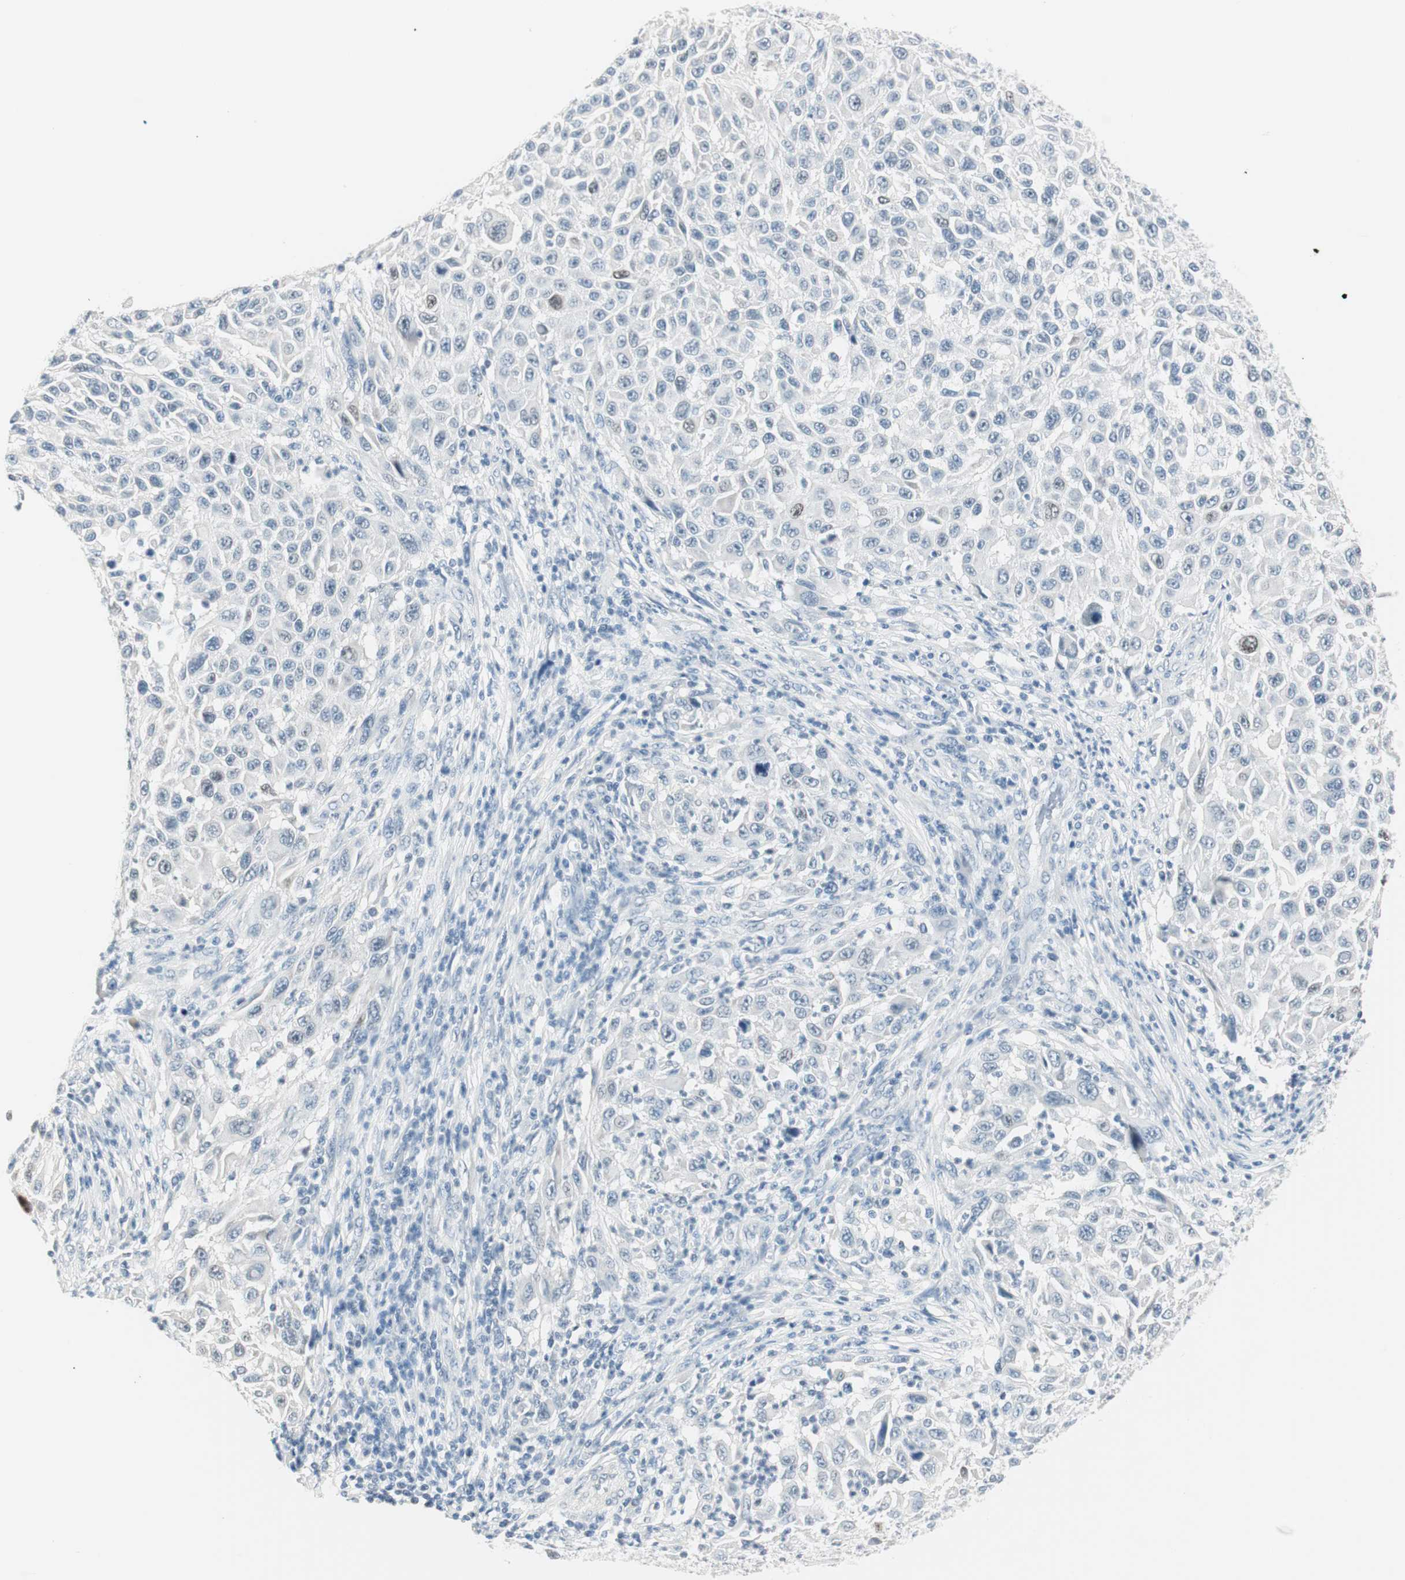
{"staining": {"intensity": "weak", "quantity": "<25%", "location": "nuclear"}, "tissue": "melanoma", "cell_type": "Tumor cells", "image_type": "cancer", "snomed": [{"axis": "morphology", "description": "Malignant melanoma, Metastatic site"}, {"axis": "topography", "description": "Lymph node"}], "caption": "Tumor cells are negative for protein expression in human malignant melanoma (metastatic site).", "gene": "HOXB13", "patient": {"sex": "male", "age": 61}}